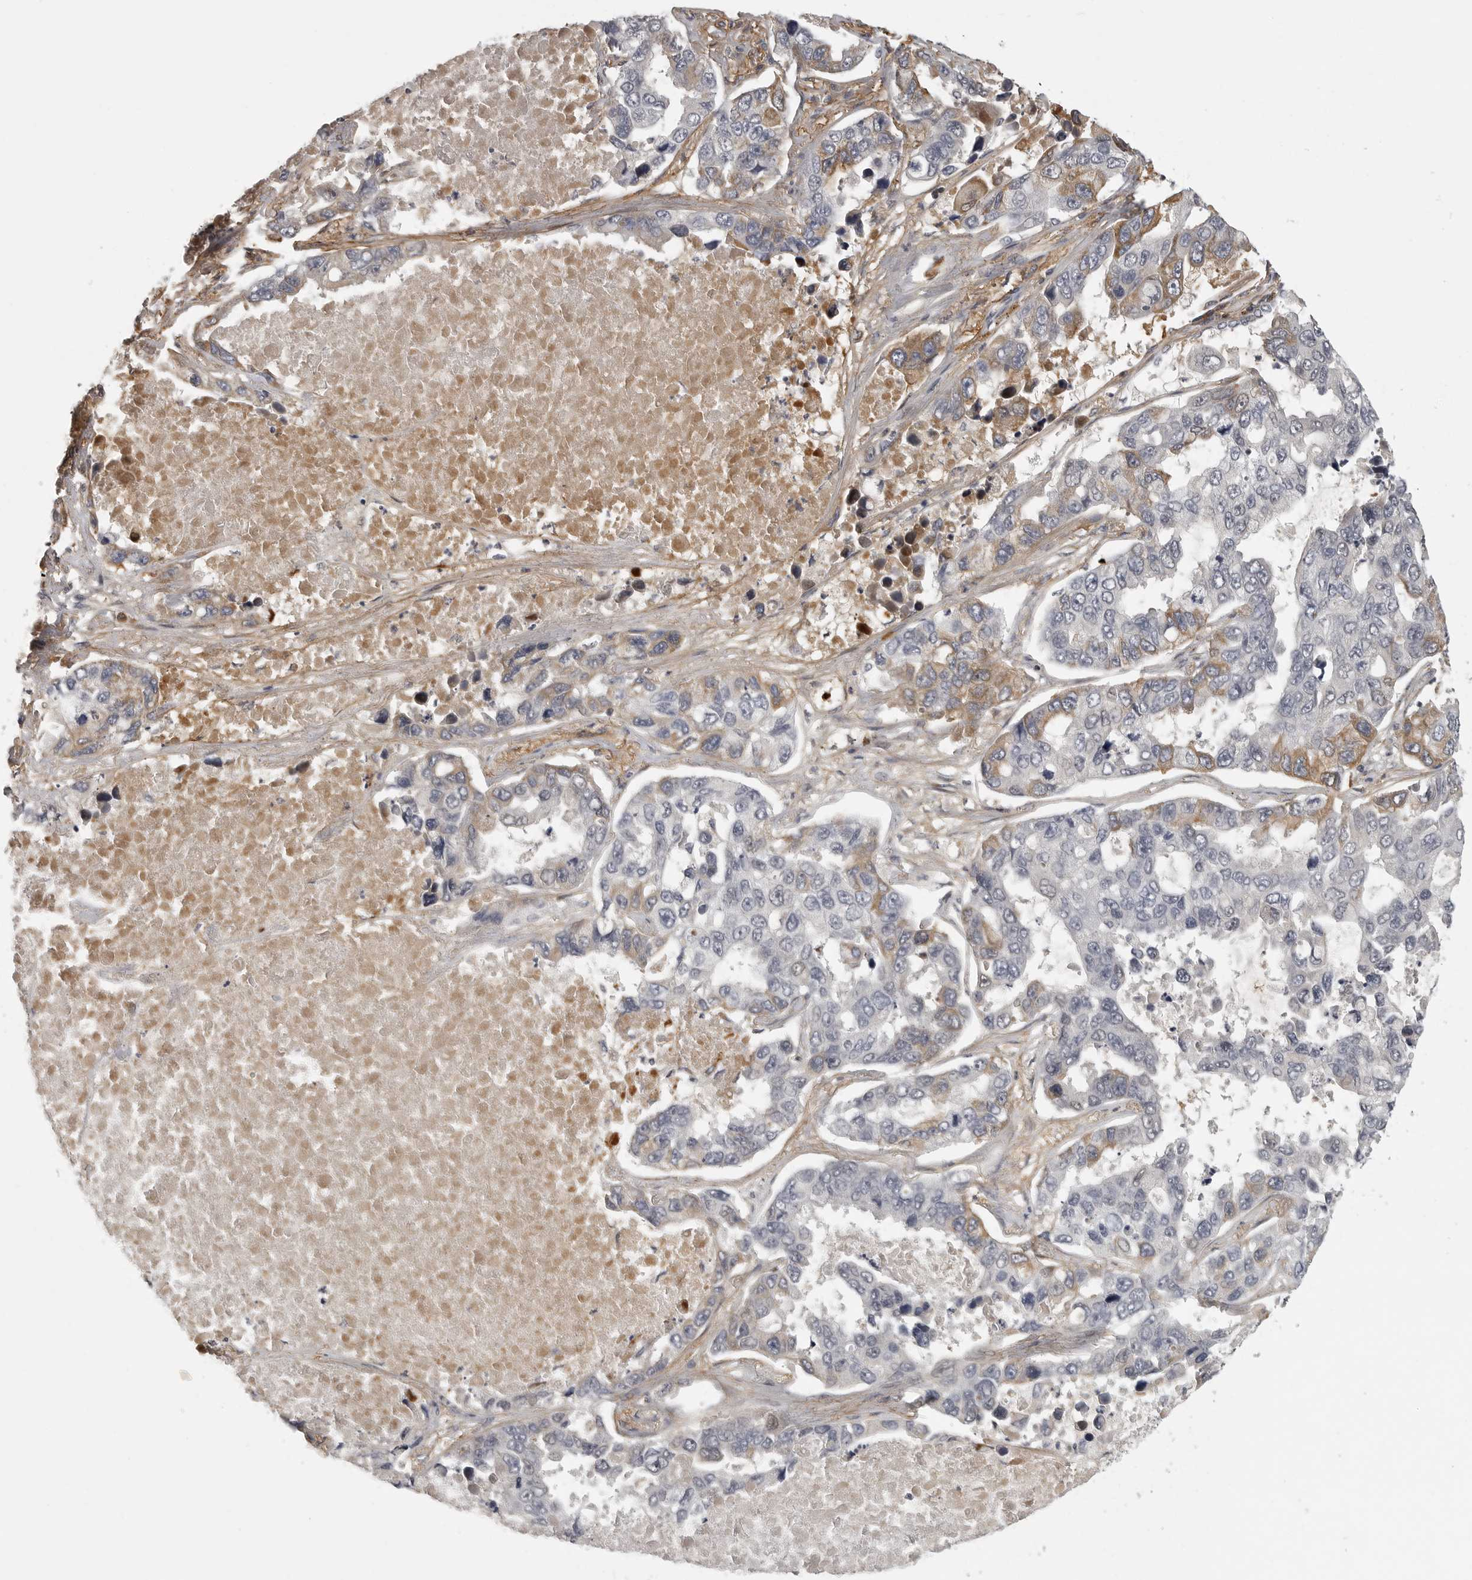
{"staining": {"intensity": "moderate", "quantity": "<25%", "location": "cytoplasmic/membranous"}, "tissue": "lung cancer", "cell_type": "Tumor cells", "image_type": "cancer", "snomed": [{"axis": "morphology", "description": "Adenocarcinoma, NOS"}, {"axis": "topography", "description": "Lung"}], "caption": "Tumor cells exhibit moderate cytoplasmic/membranous expression in approximately <25% of cells in lung adenocarcinoma.", "gene": "UROD", "patient": {"sex": "male", "age": 64}}